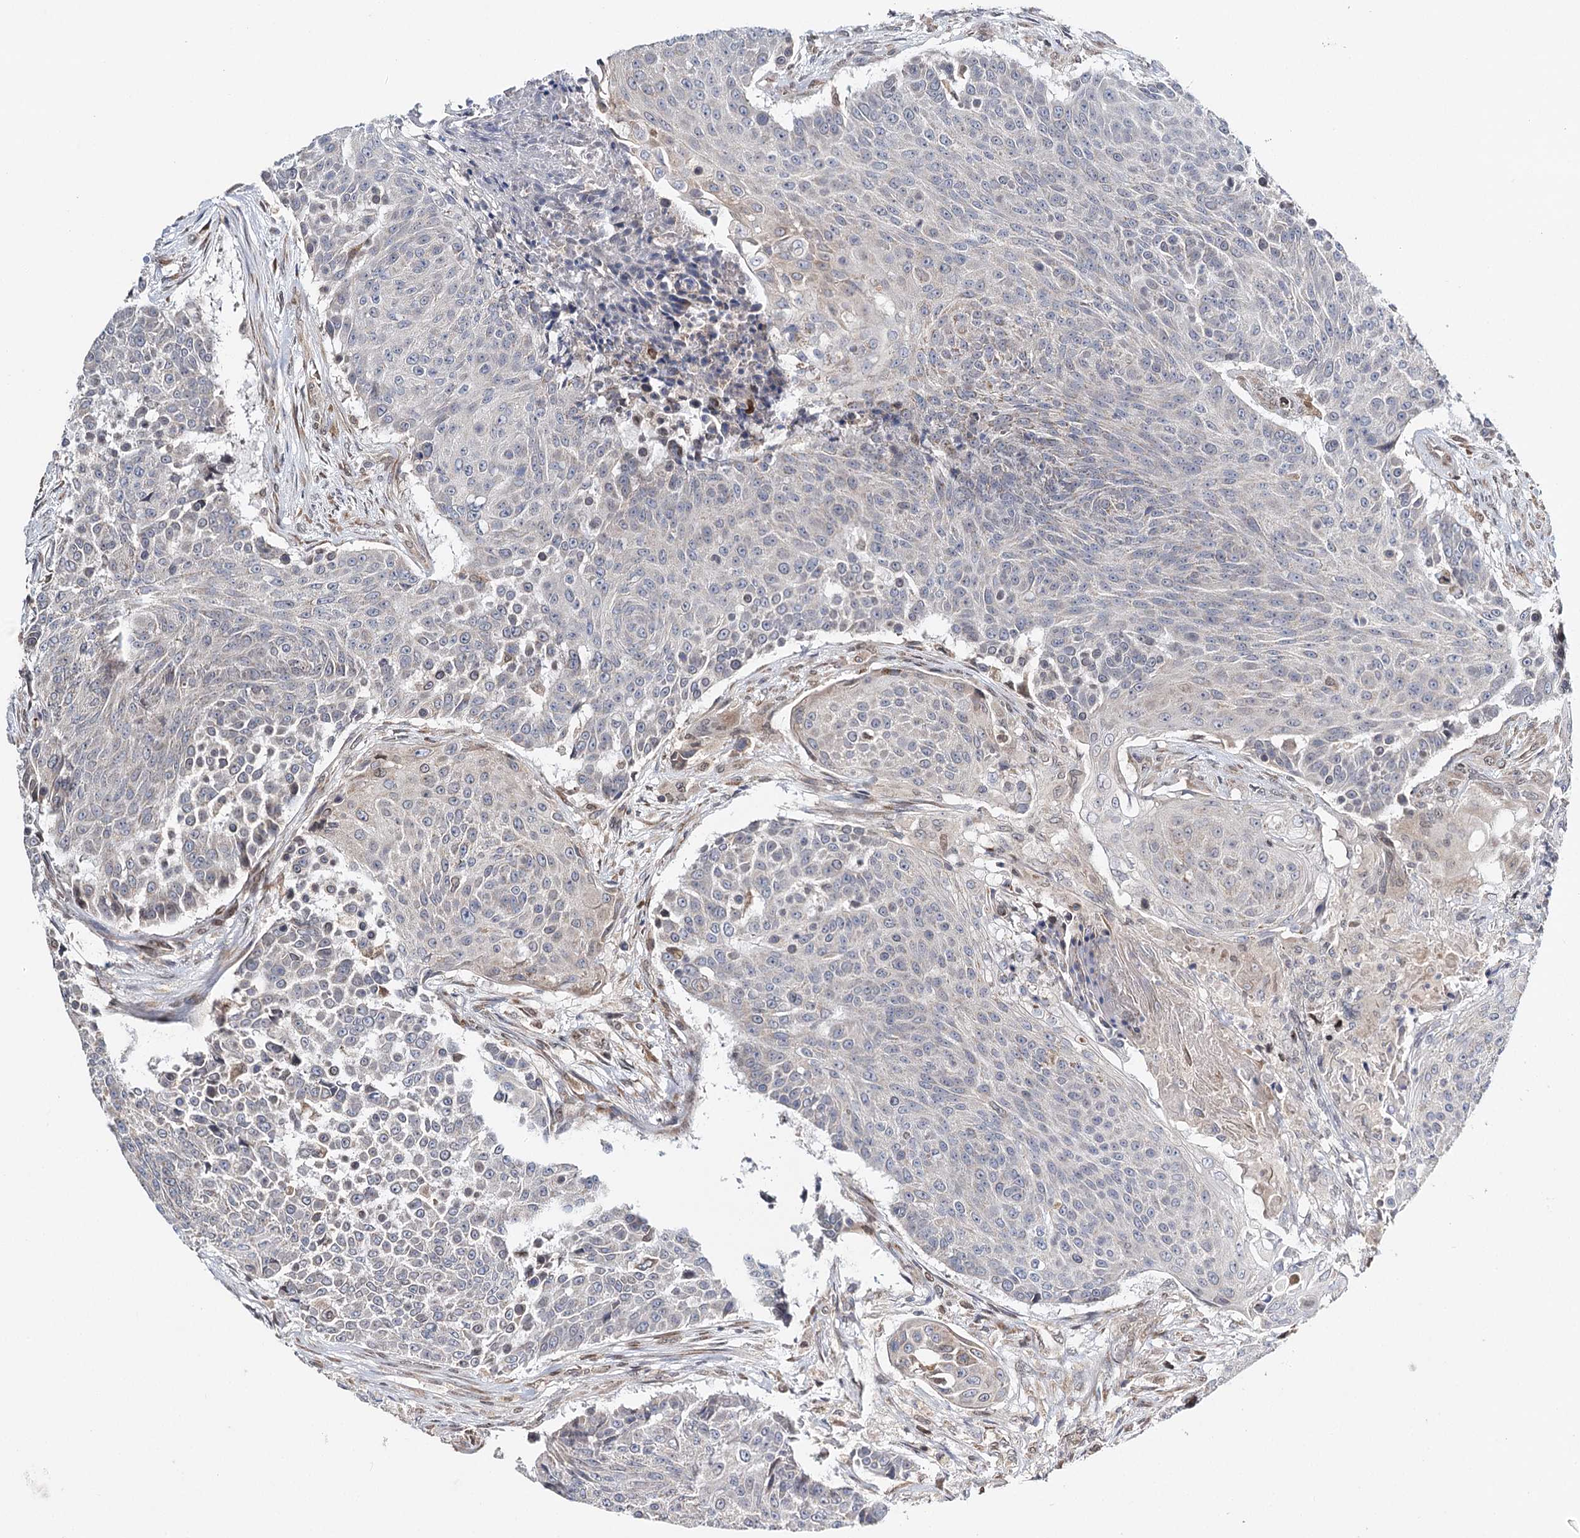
{"staining": {"intensity": "negative", "quantity": "none", "location": "none"}, "tissue": "urothelial cancer", "cell_type": "Tumor cells", "image_type": "cancer", "snomed": [{"axis": "morphology", "description": "Urothelial carcinoma, High grade"}, {"axis": "topography", "description": "Urinary bladder"}], "caption": "This photomicrograph is of urothelial cancer stained with IHC to label a protein in brown with the nuclei are counter-stained blue. There is no staining in tumor cells.", "gene": "CFAP46", "patient": {"sex": "female", "age": 63}}